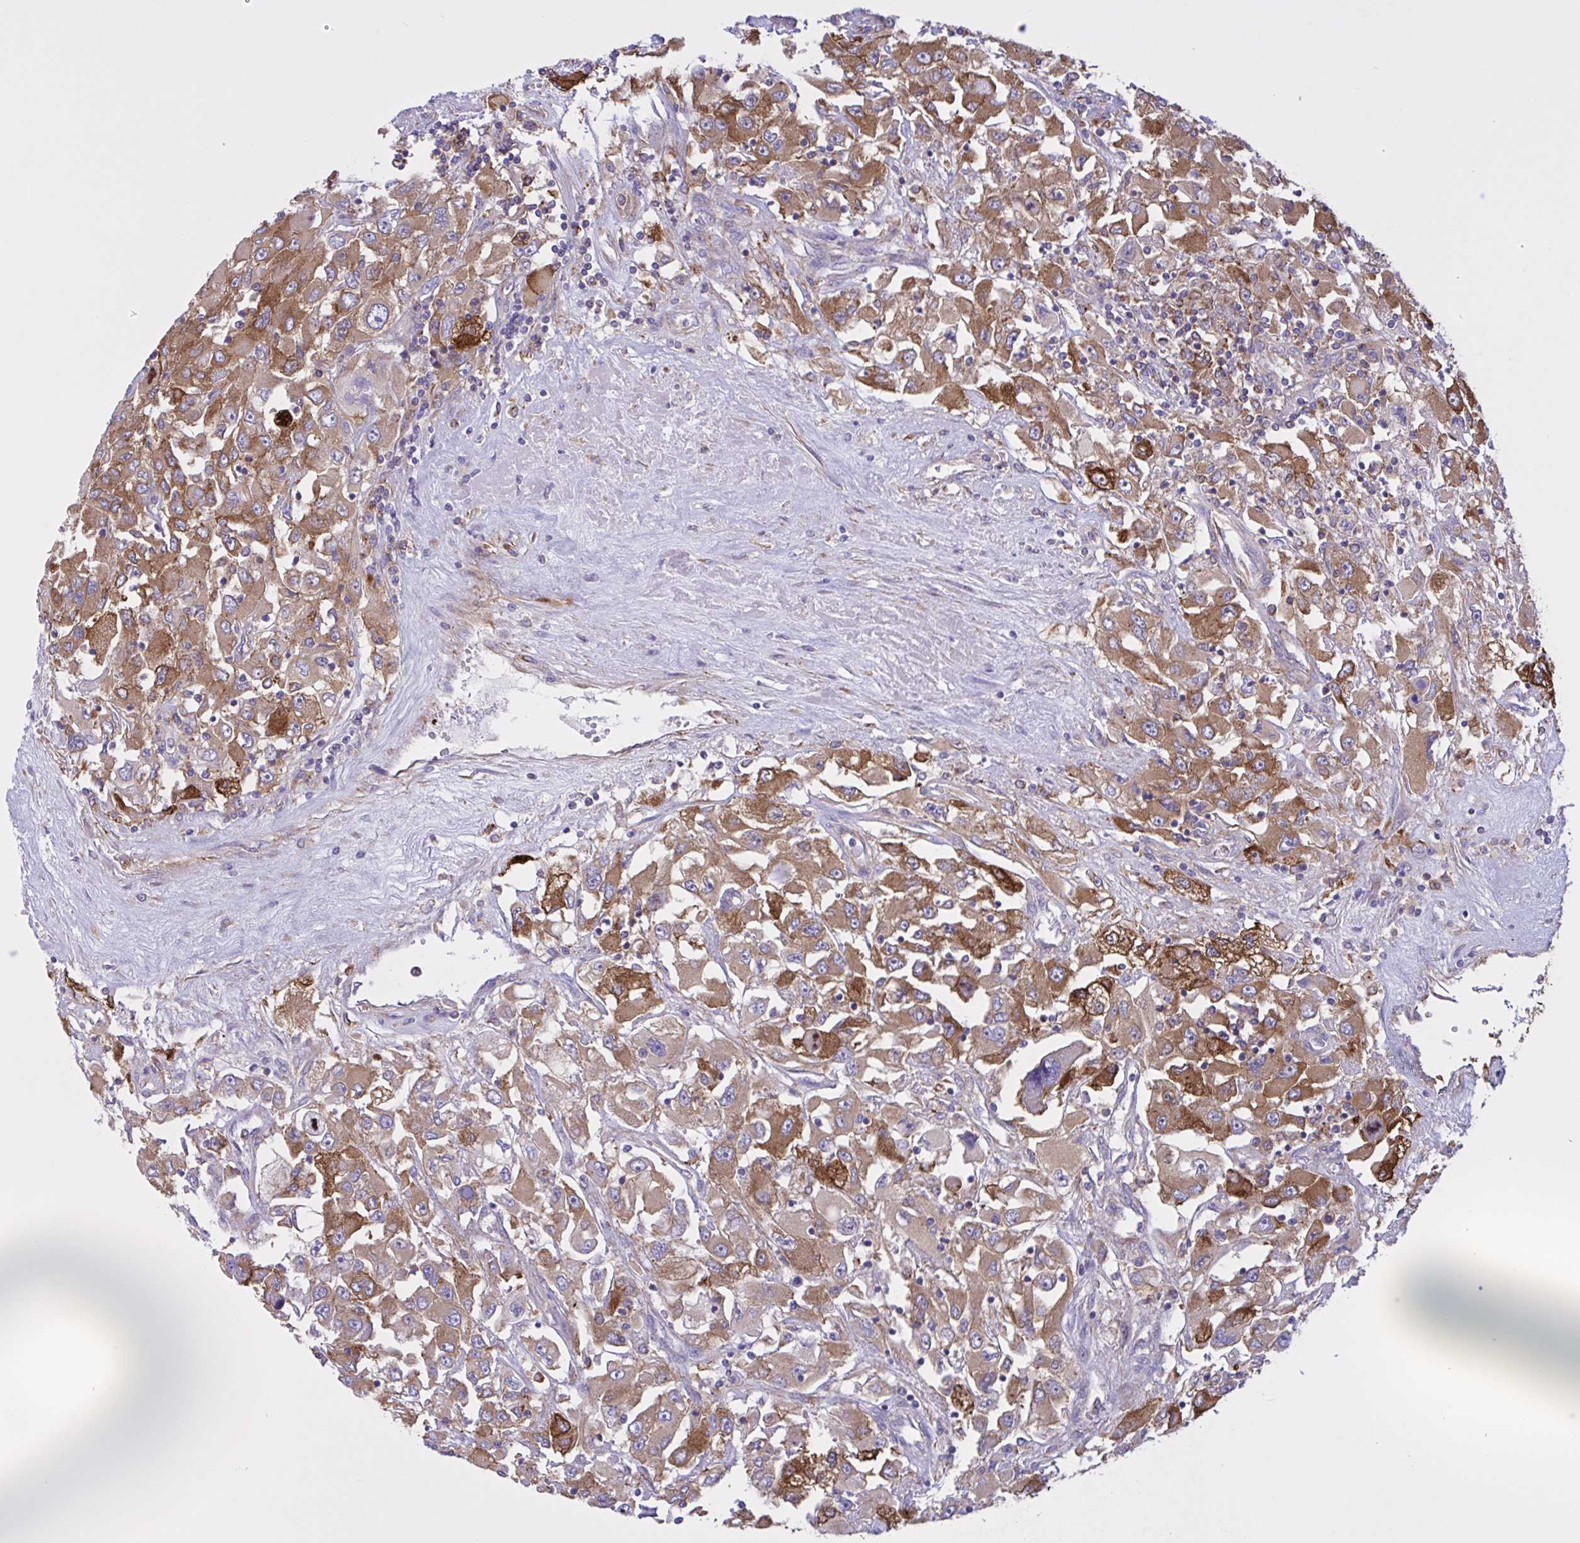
{"staining": {"intensity": "moderate", "quantity": ">75%", "location": "cytoplasmic/membranous"}, "tissue": "renal cancer", "cell_type": "Tumor cells", "image_type": "cancer", "snomed": [{"axis": "morphology", "description": "Adenocarcinoma, NOS"}, {"axis": "topography", "description": "Kidney"}], "caption": "An immunohistochemistry photomicrograph of neoplastic tissue is shown. Protein staining in brown shows moderate cytoplasmic/membranous positivity in renal adenocarcinoma within tumor cells.", "gene": "OR51M1", "patient": {"sex": "female", "age": 52}}